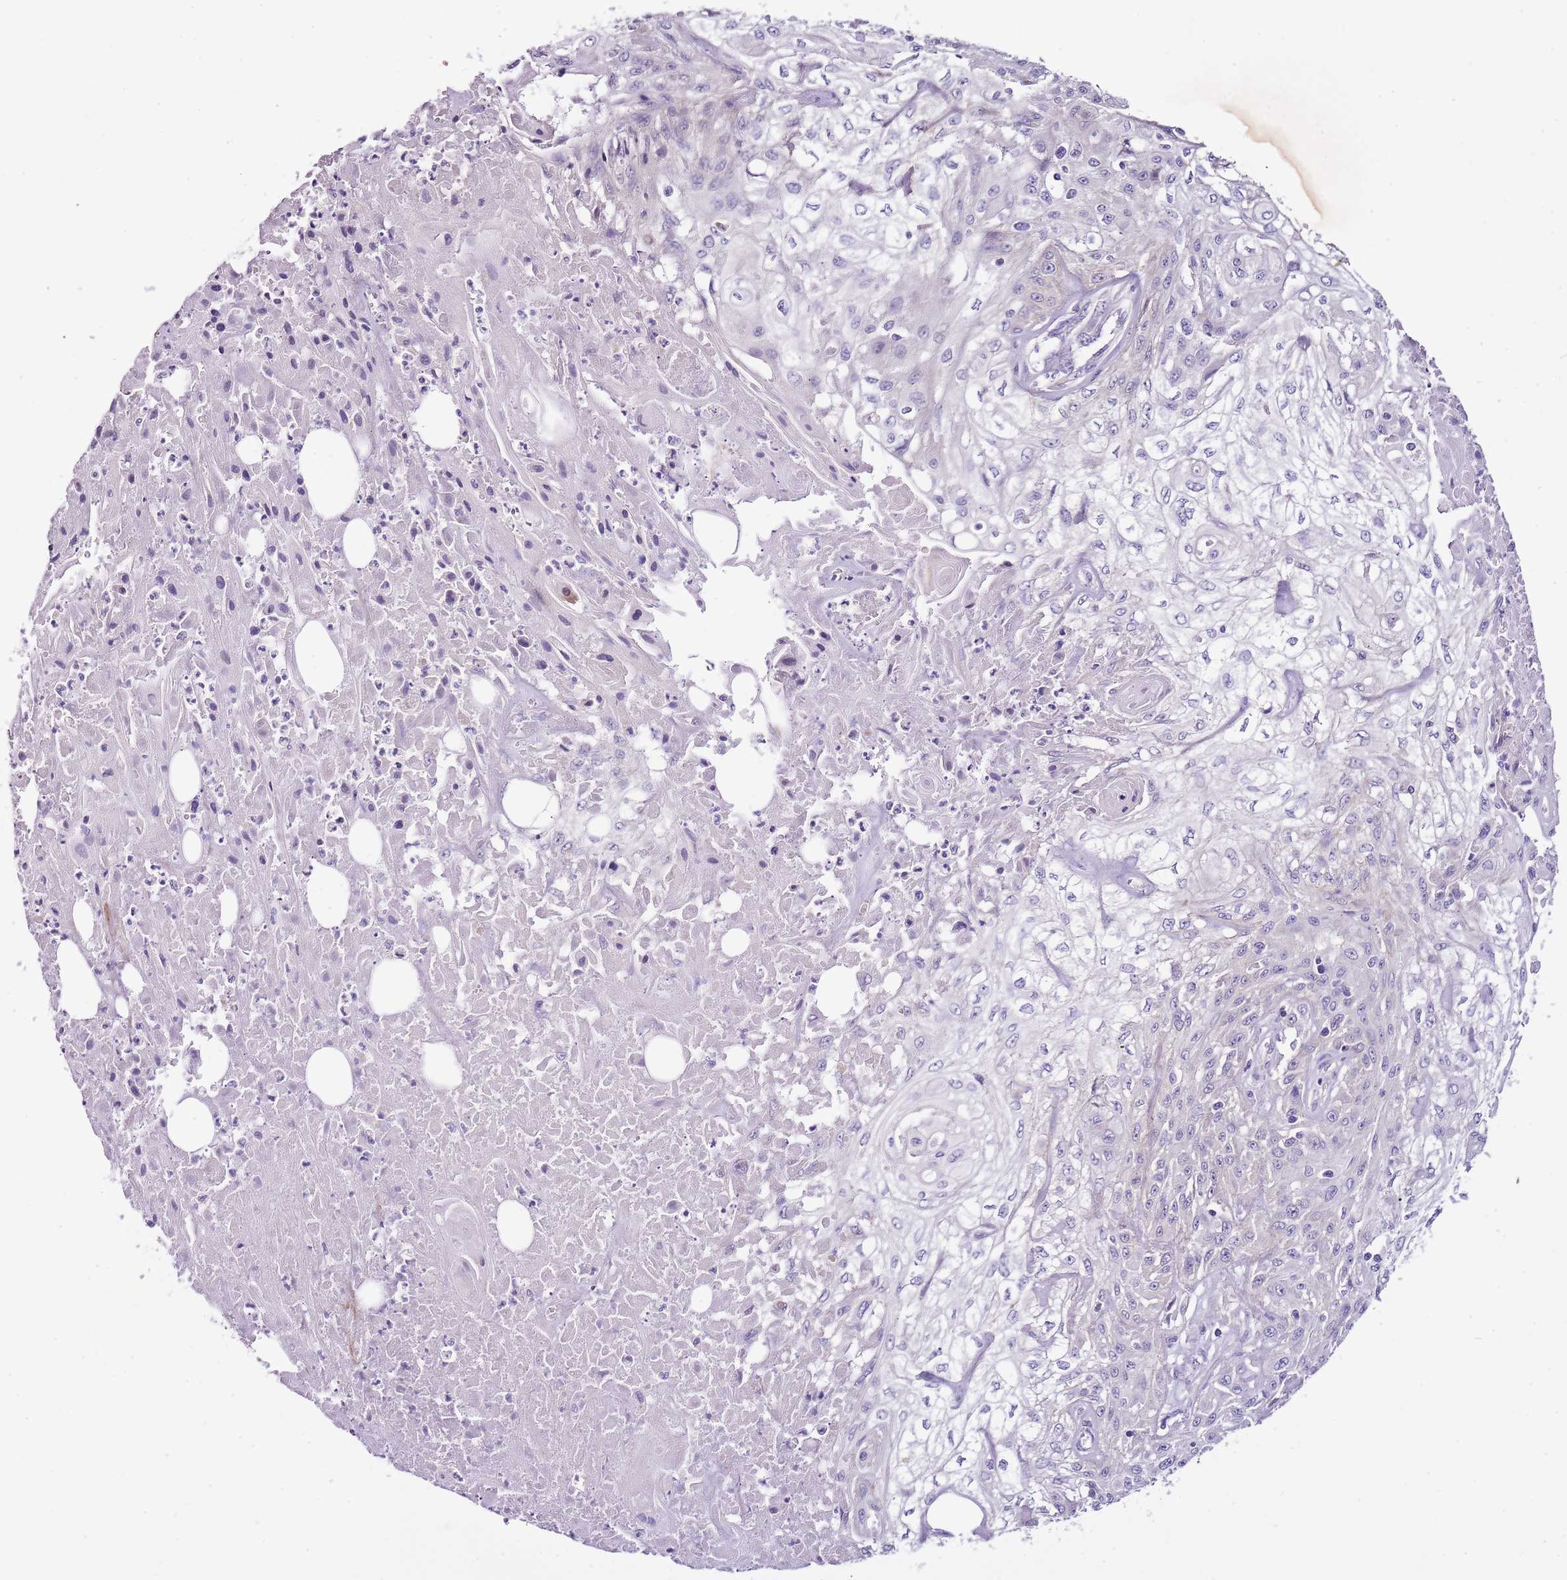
{"staining": {"intensity": "negative", "quantity": "none", "location": "none"}, "tissue": "skin cancer", "cell_type": "Tumor cells", "image_type": "cancer", "snomed": [{"axis": "morphology", "description": "Squamous cell carcinoma, NOS"}, {"axis": "morphology", "description": "Squamous cell carcinoma, metastatic, NOS"}, {"axis": "topography", "description": "Skin"}, {"axis": "topography", "description": "Lymph node"}], "caption": "This photomicrograph is of squamous cell carcinoma (skin) stained with immunohistochemistry (IHC) to label a protein in brown with the nuclei are counter-stained blue. There is no staining in tumor cells.", "gene": "NKX2-3", "patient": {"sex": "male", "age": 75}}